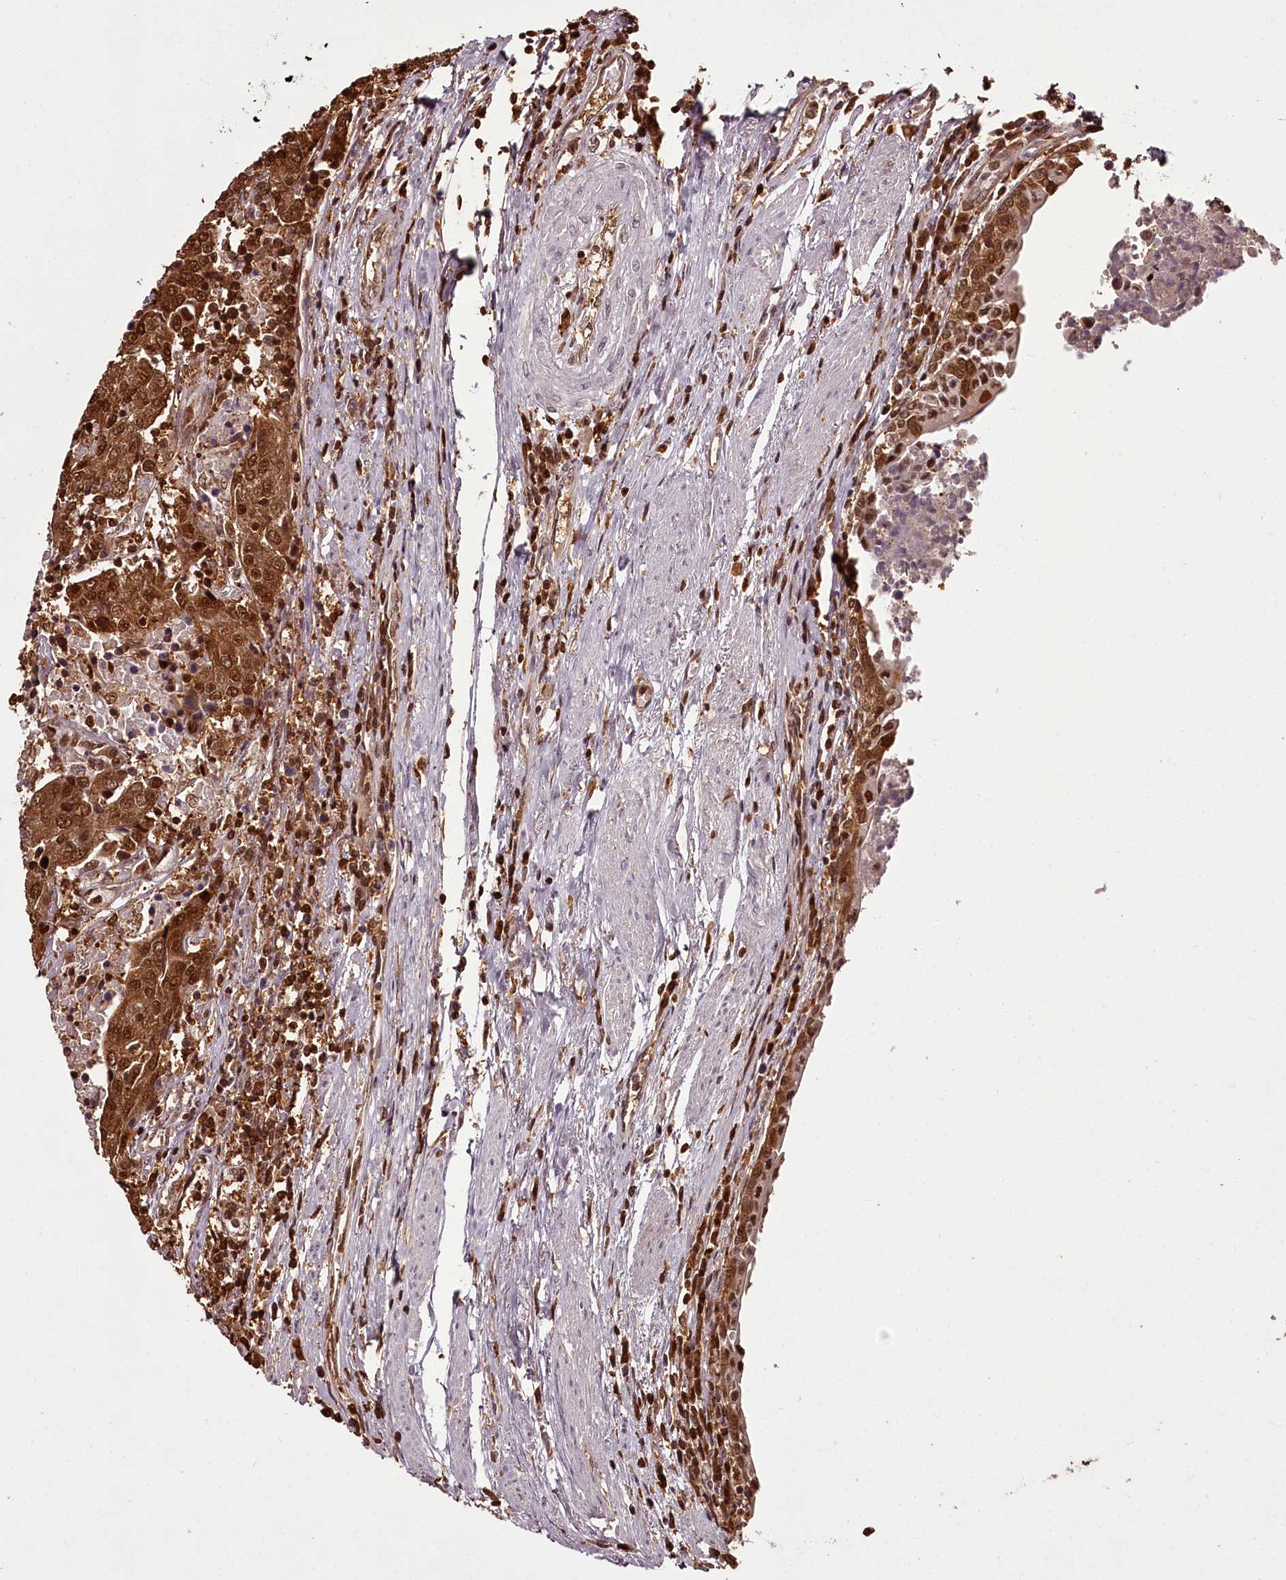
{"staining": {"intensity": "strong", "quantity": ">75%", "location": "cytoplasmic/membranous,nuclear"}, "tissue": "urothelial cancer", "cell_type": "Tumor cells", "image_type": "cancer", "snomed": [{"axis": "morphology", "description": "Urothelial carcinoma, High grade"}, {"axis": "topography", "description": "Urinary bladder"}], "caption": "IHC (DAB (3,3'-diaminobenzidine)) staining of urothelial carcinoma (high-grade) demonstrates strong cytoplasmic/membranous and nuclear protein expression in approximately >75% of tumor cells. (brown staining indicates protein expression, while blue staining denotes nuclei).", "gene": "NPRL2", "patient": {"sex": "female", "age": 85}}